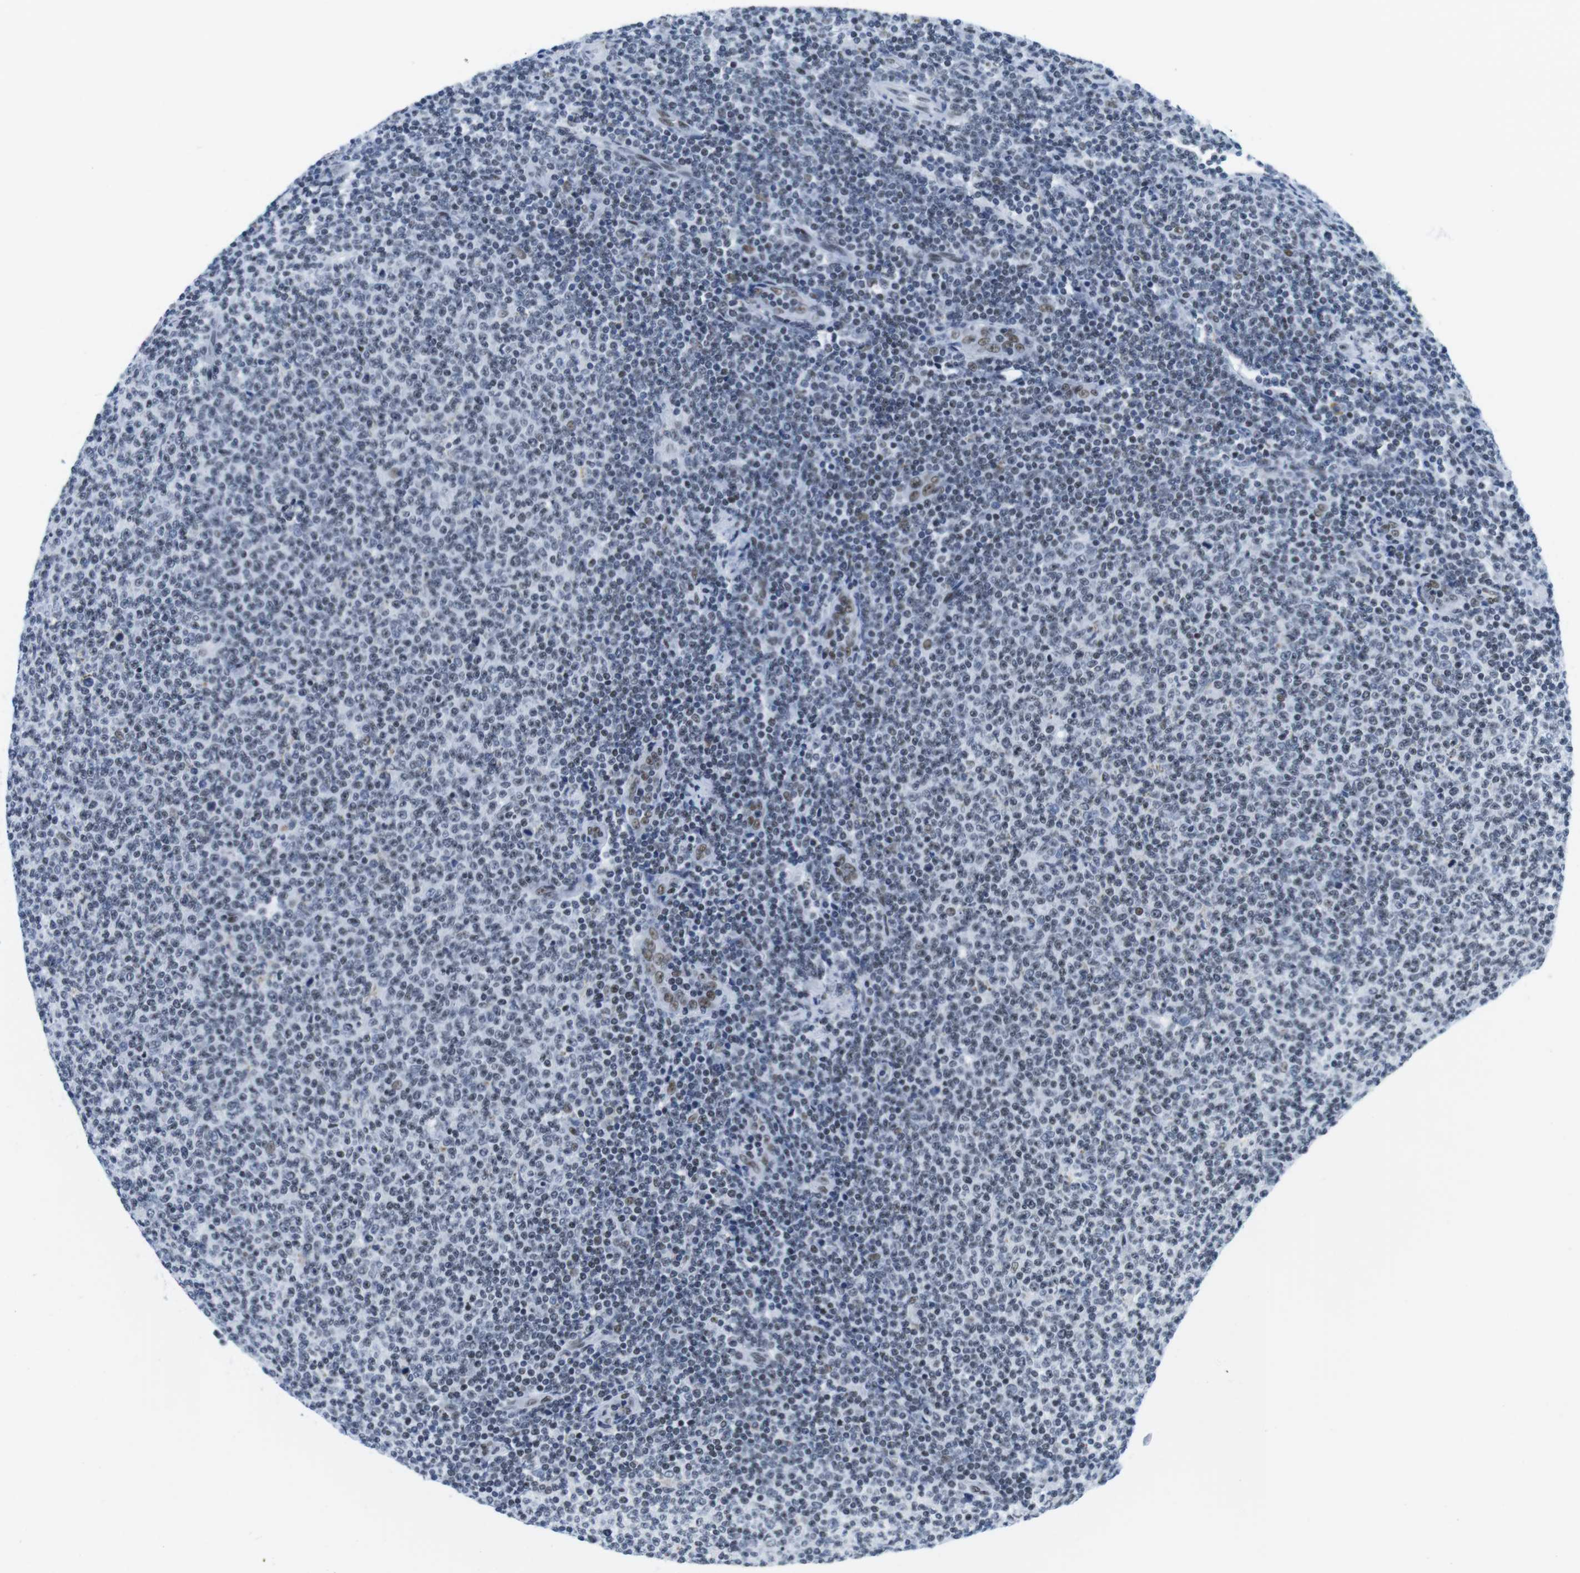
{"staining": {"intensity": "weak", "quantity": "25%-75%", "location": "nuclear"}, "tissue": "lymphoma", "cell_type": "Tumor cells", "image_type": "cancer", "snomed": [{"axis": "morphology", "description": "Malignant lymphoma, non-Hodgkin's type, Low grade"}, {"axis": "topography", "description": "Lymph node"}], "caption": "This is a micrograph of immunohistochemistry (IHC) staining of lymphoma, which shows weak expression in the nuclear of tumor cells.", "gene": "IFI16", "patient": {"sex": "male", "age": 66}}